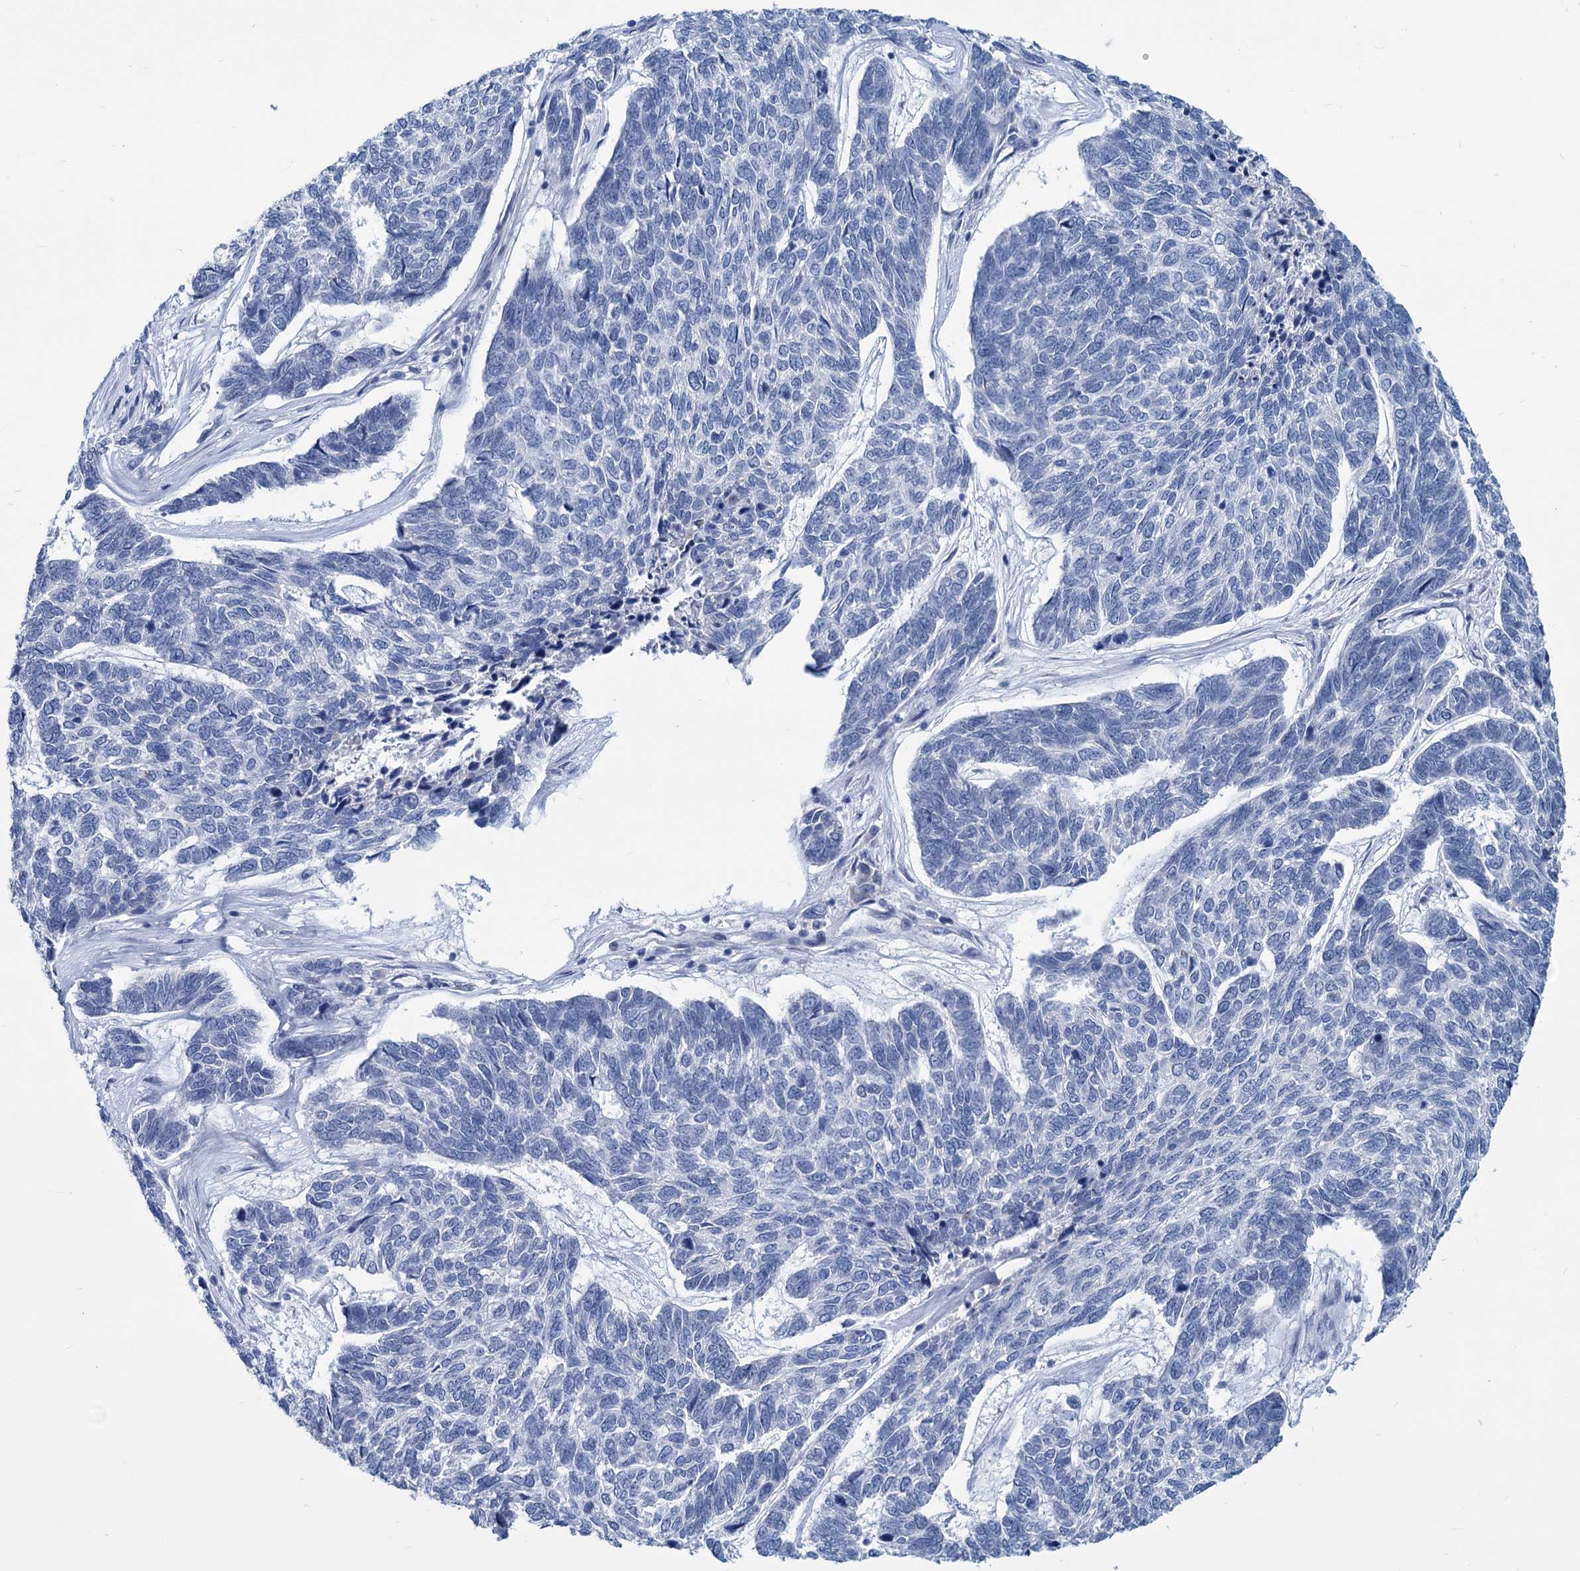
{"staining": {"intensity": "negative", "quantity": "none", "location": "none"}, "tissue": "skin cancer", "cell_type": "Tumor cells", "image_type": "cancer", "snomed": [{"axis": "morphology", "description": "Basal cell carcinoma"}, {"axis": "topography", "description": "Skin"}], "caption": "An image of human skin cancer (basal cell carcinoma) is negative for staining in tumor cells.", "gene": "NEU3", "patient": {"sex": "female", "age": 65}}